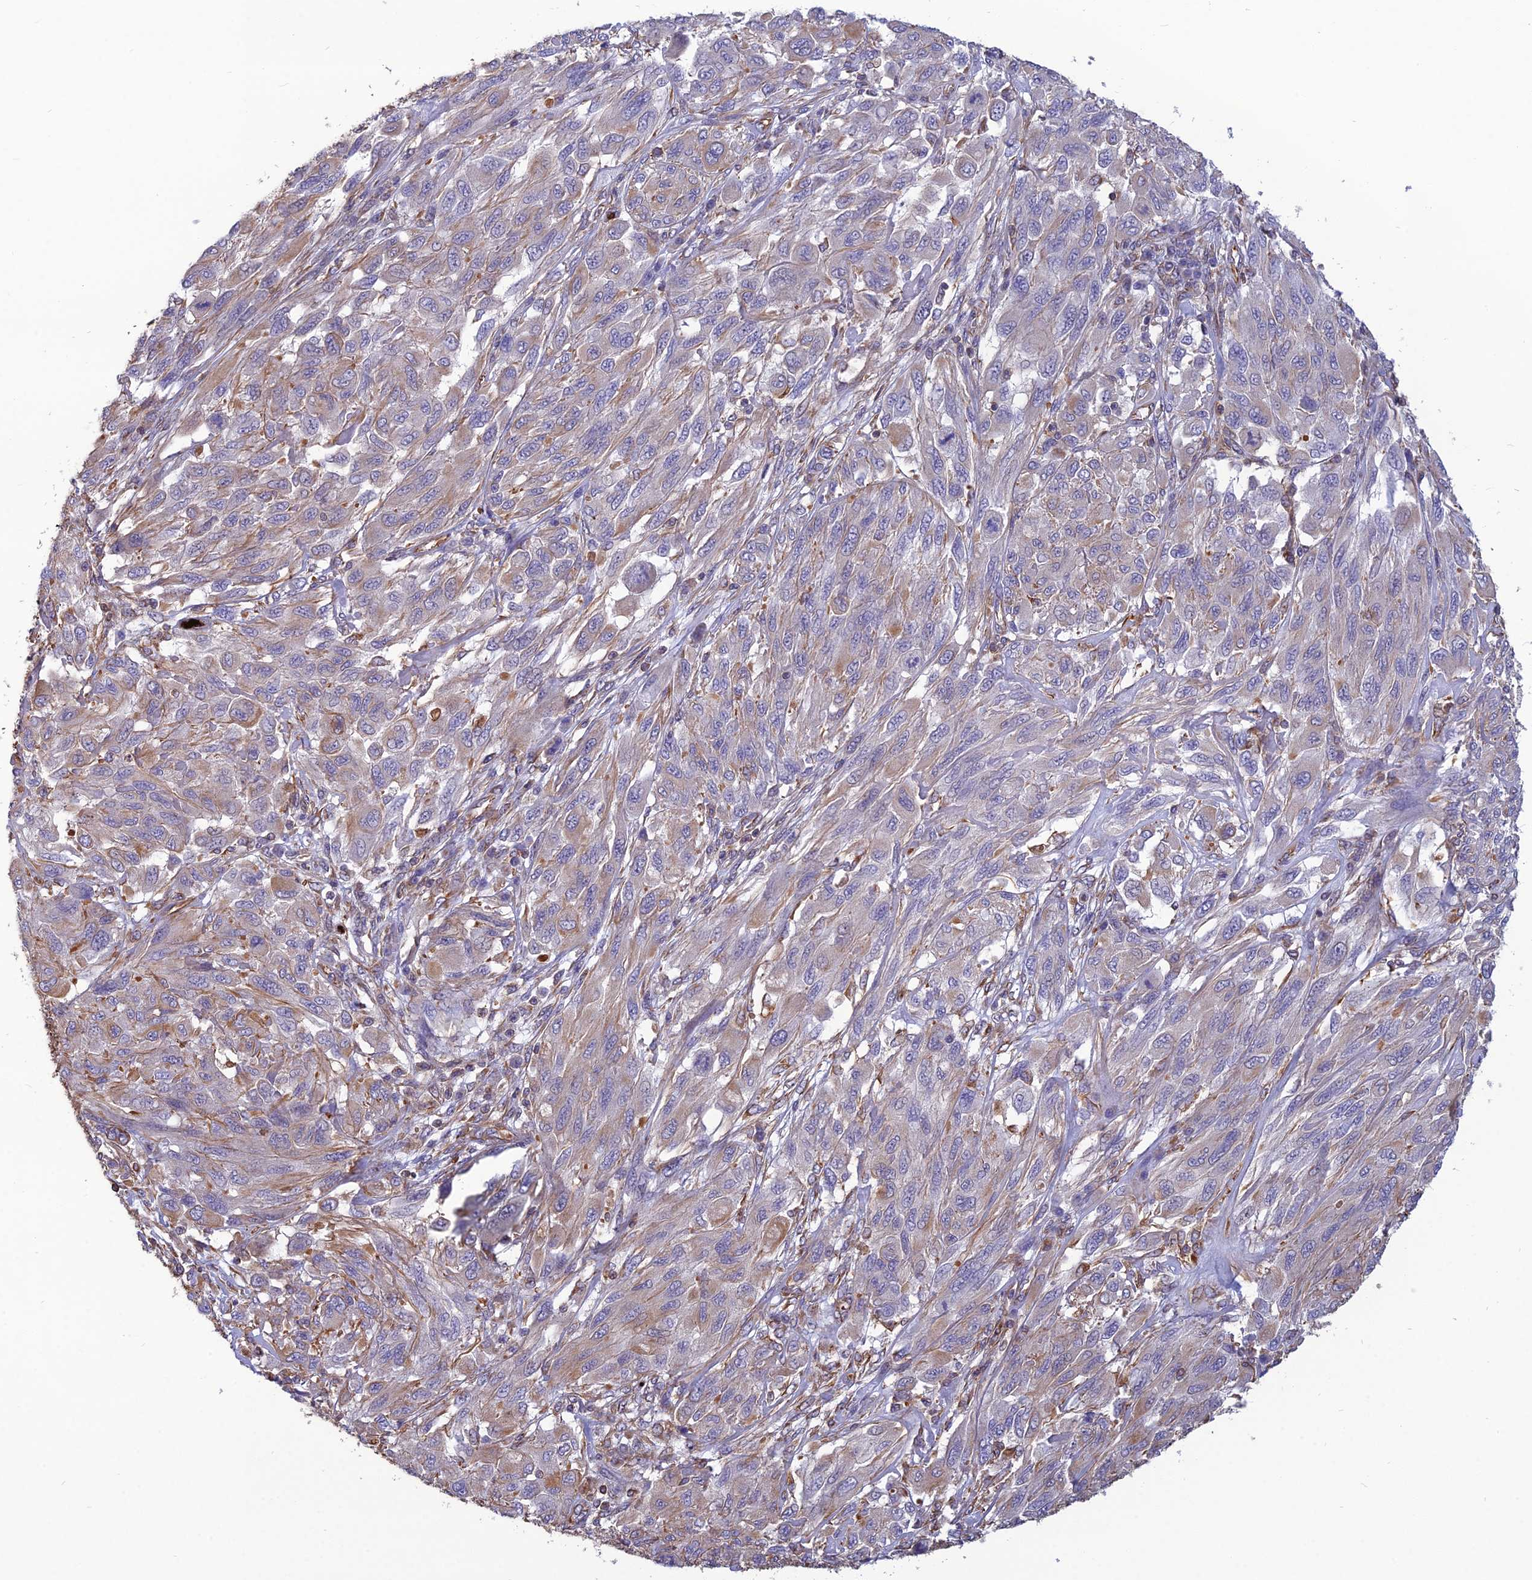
{"staining": {"intensity": "weak", "quantity": "<25%", "location": "cytoplasmic/membranous"}, "tissue": "melanoma", "cell_type": "Tumor cells", "image_type": "cancer", "snomed": [{"axis": "morphology", "description": "Malignant melanoma, NOS"}, {"axis": "topography", "description": "Skin"}], "caption": "Photomicrograph shows no significant protein positivity in tumor cells of melanoma.", "gene": "PSMD11", "patient": {"sex": "female", "age": 91}}